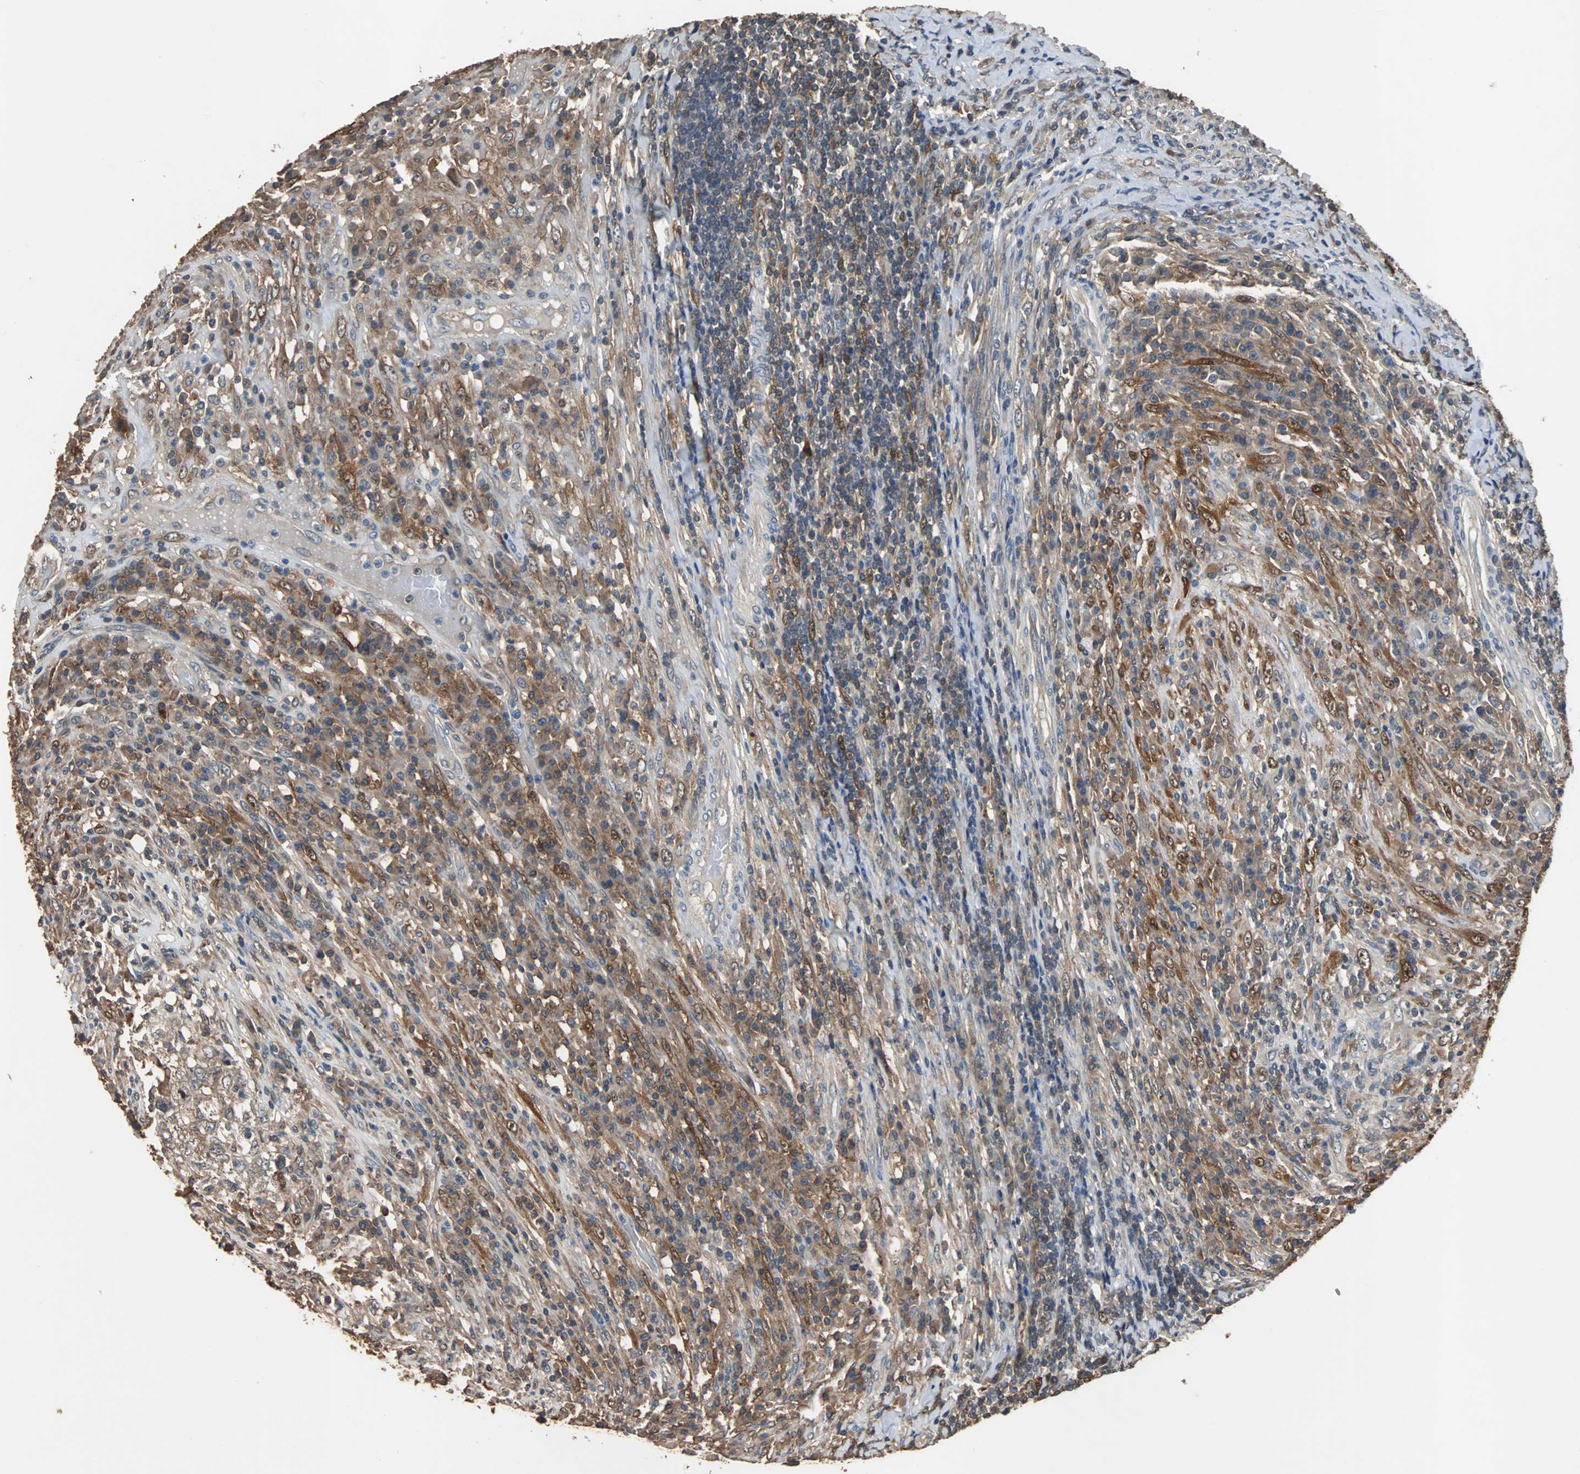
{"staining": {"intensity": "moderate", "quantity": "<25%", "location": "cytoplasmic/membranous"}, "tissue": "testis cancer", "cell_type": "Tumor cells", "image_type": "cancer", "snomed": [{"axis": "morphology", "description": "Necrosis, NOS"}, {"axis": "morphology", "description": "Carcinoma, Embryonal, NOS"}, {"axis": "topography", "description": "Testis"}], "caption": "Immunohistochemical staining of human testis embryonal carcinoma reveals moderate cytoplasmic/membranous protein staining in approximately <25% of tumor cells.", "gene": "NDRG1", "patient": {"sex": "male", "age": 19}}